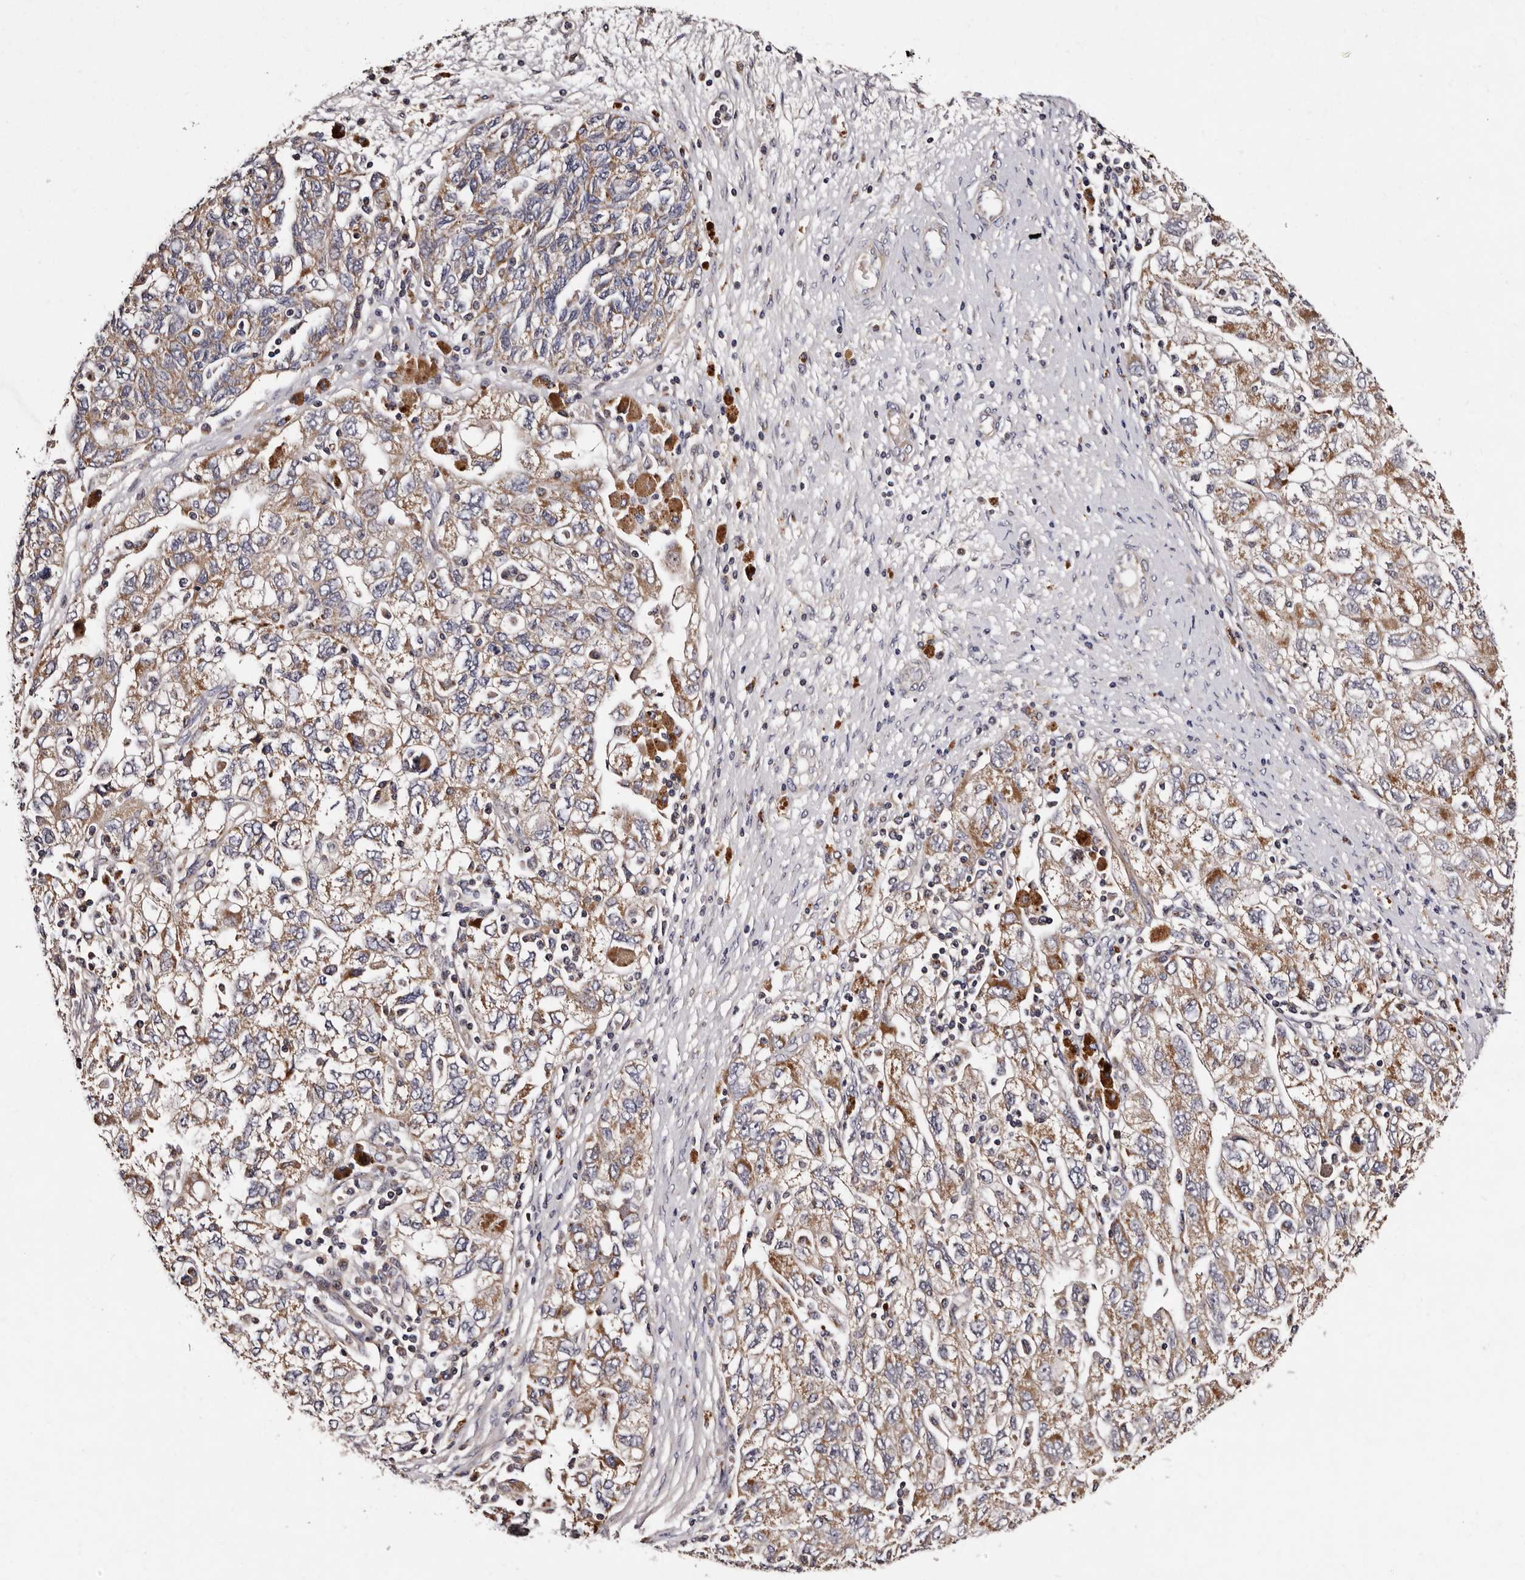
{"staining": {"intensity": "moderate", "quantity": ">75%", "location": "cytoplasmic/membranous"}, "tissue": "ovarian cancer", "cell_type": "Tumor cells", "image_type": "cancer", "snomed": [{"axis": "morphology", "description": "Carcinoma, NOS"}, {"axis": "morphology", "description": "Cystadenocarcinoma, serous, NOS"}, {"axis": "topography", "description": "Ovary"}], "caption": "Immunohistochemical staining of human ovarian cancer (serous cystadenocarcinoma) demonstrates medium levels of moderate cytoplasmic/membranous protein expression in approximately >75% of tumor cells.", "gene": "ADCK5", "patient": {"sex": "female", "age": 69}}